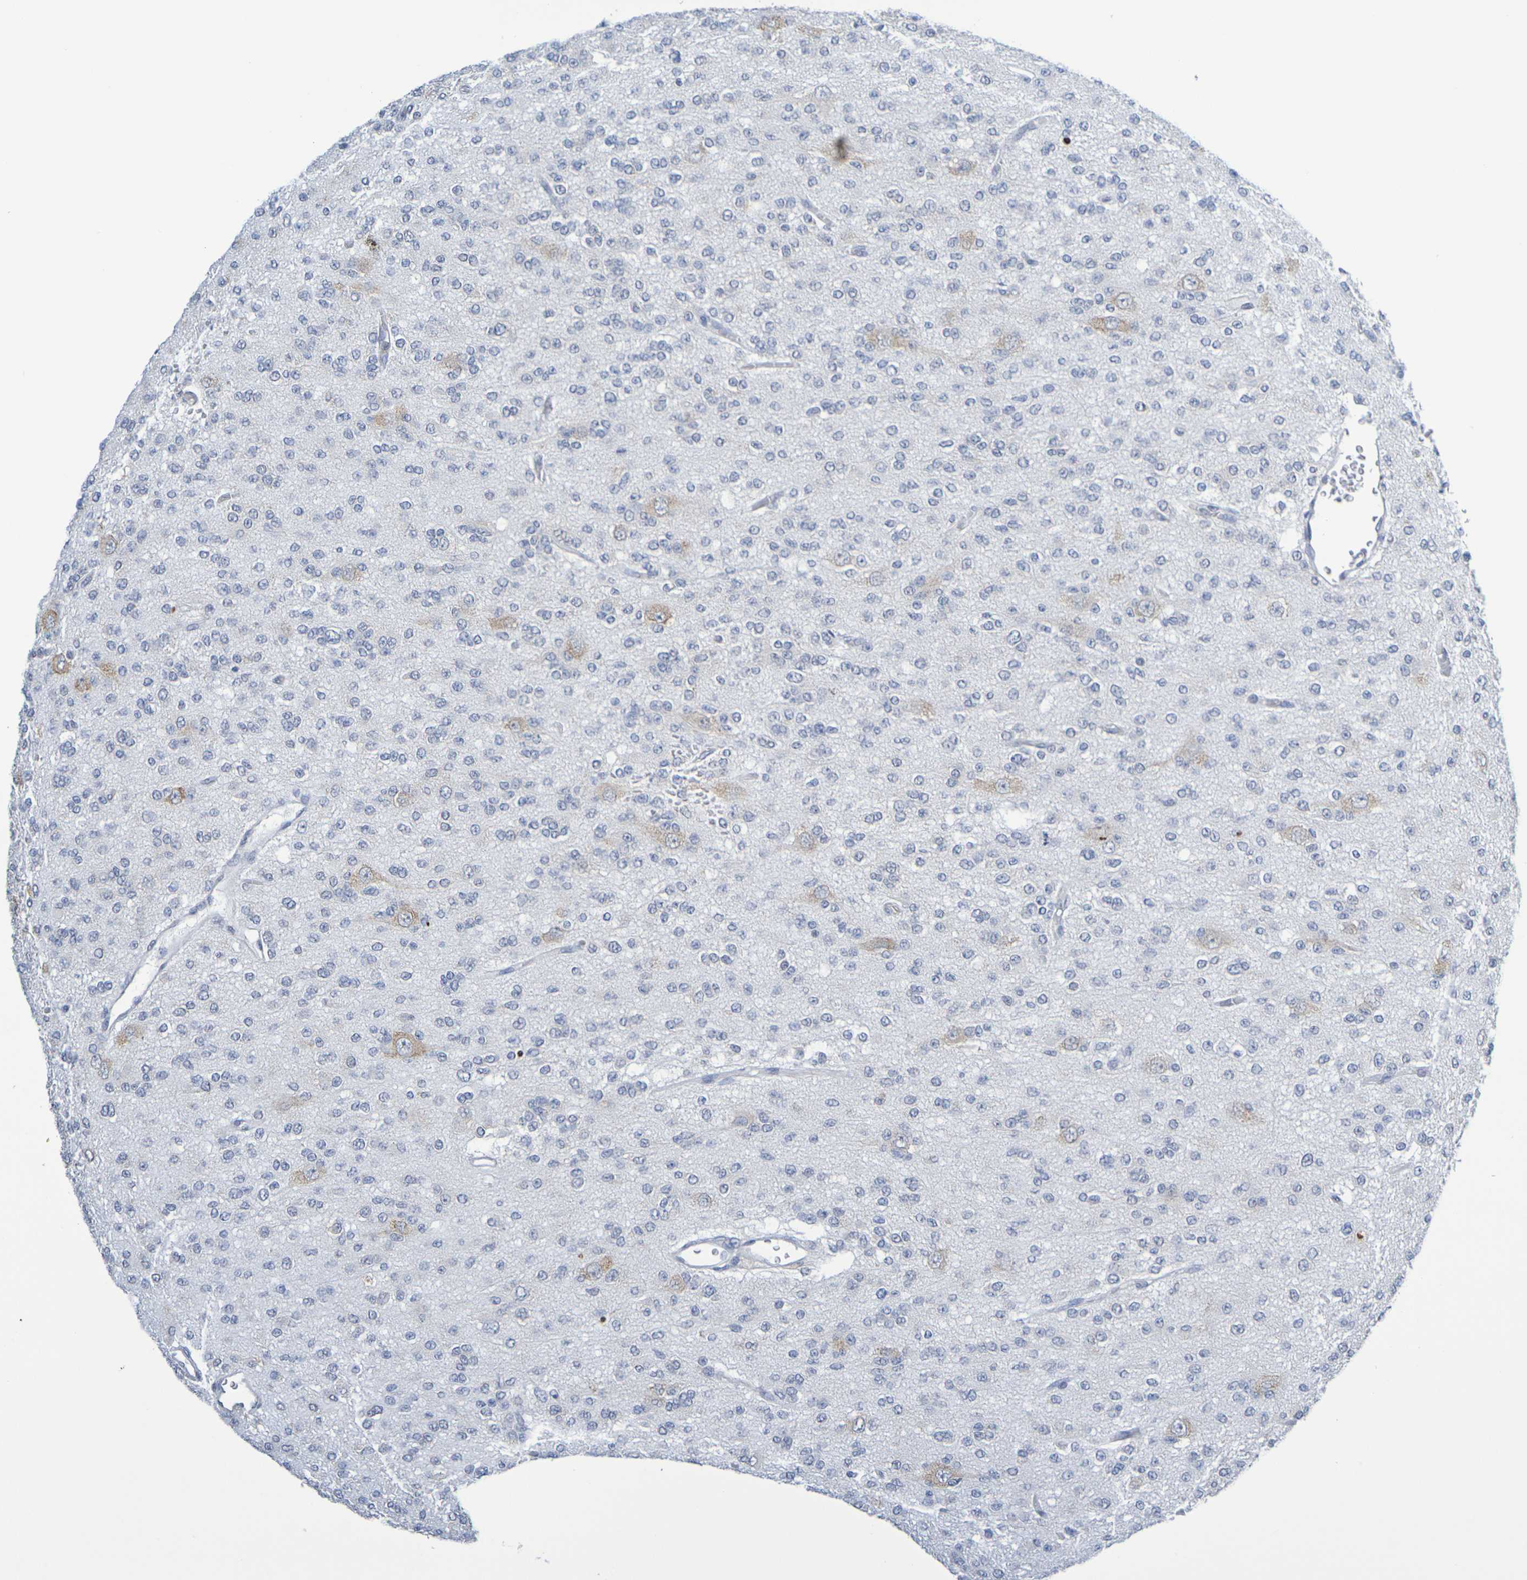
{"staining": {"intensity": "negative", "quantity": "none", "location": "none"}, "tissue": "glioma", "cell_type": "Tumor cells", "image_type": "cancer", "snomed": [{"axis": "morphology", "description": "Glioma, malignant, Low grade"}, {"axis": "topography", "description": "Brain"}], "caption": "Tumor cells show no significant protein positivity in glioma.", "gene": "CHRNB1", "patient": {"sex": "male", "age": 38}}